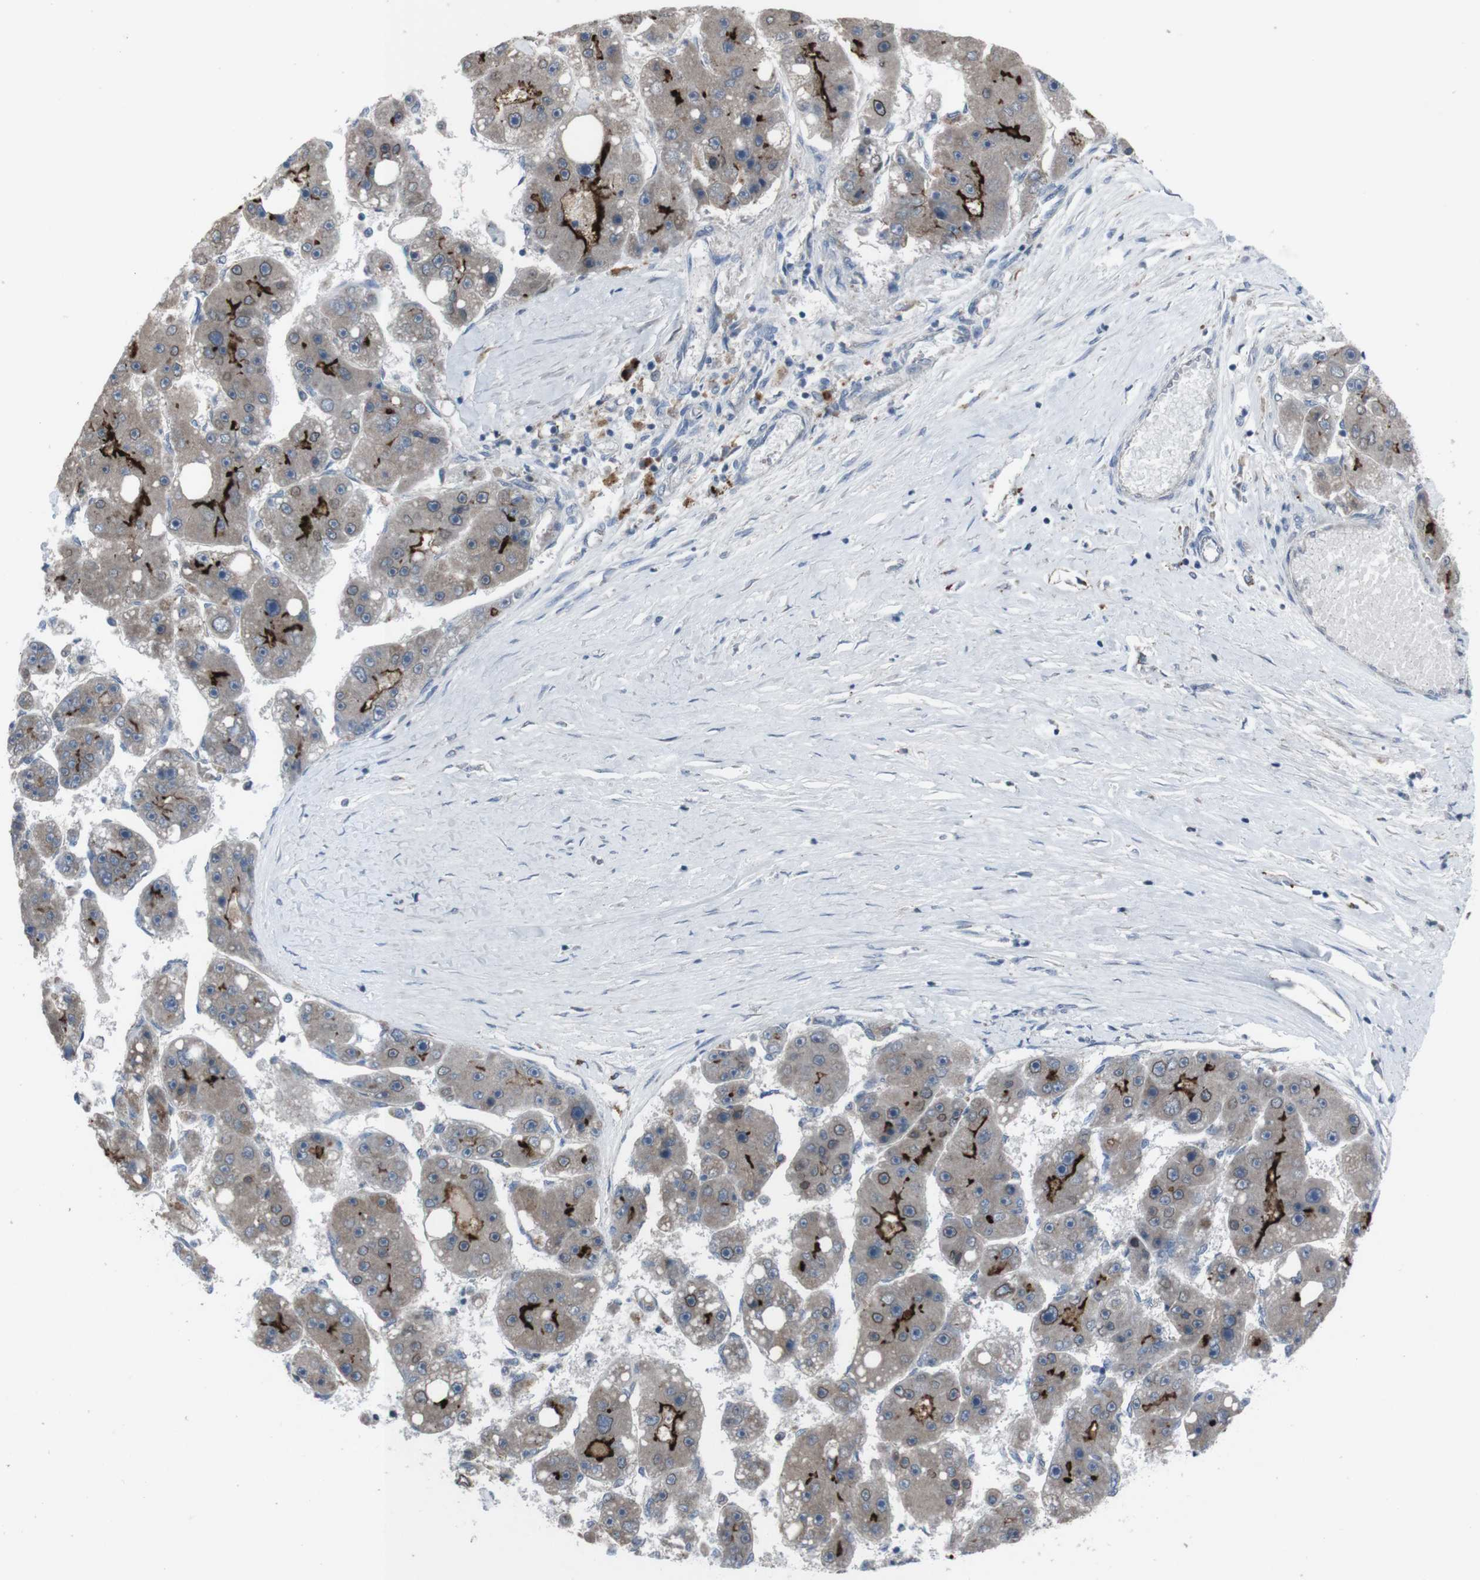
{"staining": {"intensity": "strong", "quantity": ">75%", "location": "cytoplasmic/membranous"}, "tissue": "liver cancer", "cell_type": "Tumor cells", "image_type": "cancer", "snomed": [{"axis": "morphology", "description": "Carcinoma, Hepatocellular, NOS"}, {"axis": "topography", "description": "Liver"}], "caption": "Immunohistochemistry staining of hepatocellular carcinoma (liver), which exhibits high levels of strong cytoplasmic/membranous positivity in about >75% of tumor cells indicating strong cytoplasmic/membranous protein expression. The staining was performed using DAB (3,3'-diaminobenzidine) (brown) for protein detection and nuclei were counterstained in hematoxylin (blue).", "gene": "EFNA5", "patient": {"sex": "female", "age": 61}}